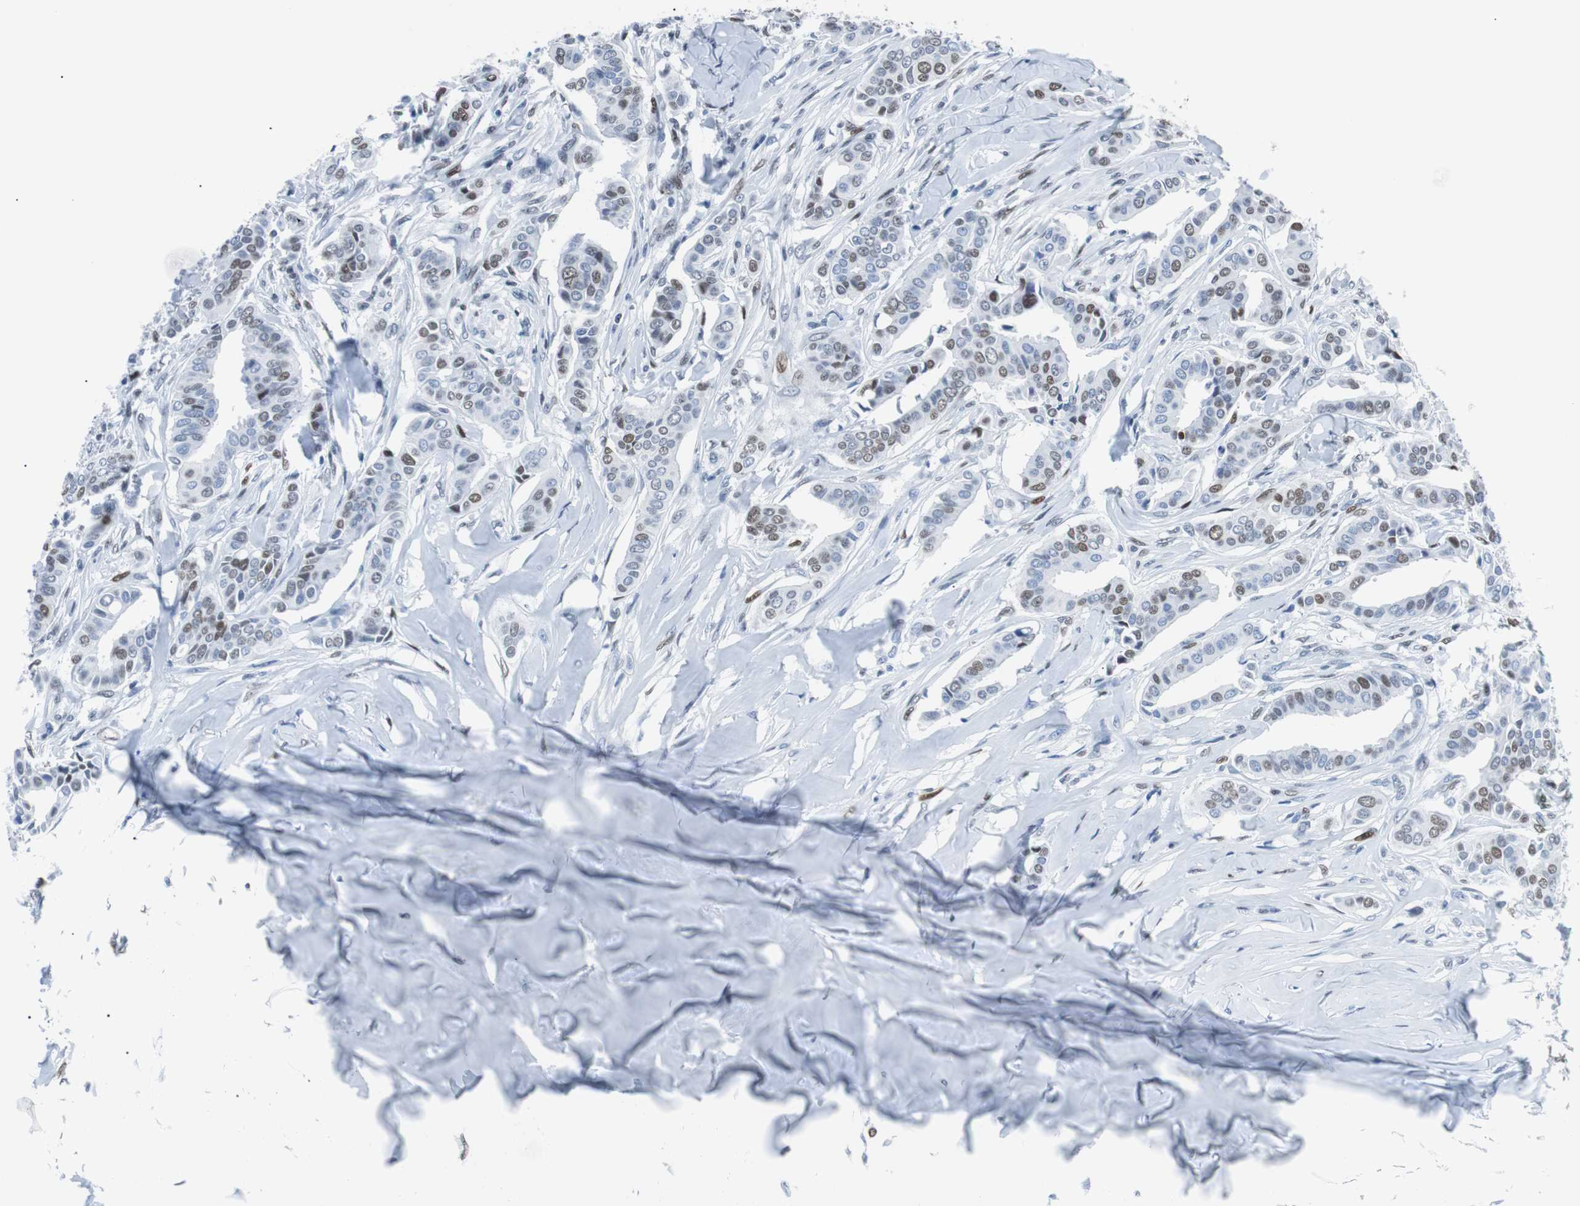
{"staining": {"intensity": "moderate", "quantity": "25%-75%", "location": "nuclear"}, "tissue": "head and neck cancer", "cell_type": "Tumor cells", "image_type": "cancer", "snomed": [{"axis": "morphology", "description": "Adenocarcinoma, NOS"}, {"axis": "topography", "description": "Salivary gland"}, {"axis": "topography", "description": "Head-Neck"}], "caption": "A photomicrograph of human head and neck cancer stained for a protein shows moderate nuclear brown staining in tumor cells. (DAB (3,3'-diaminobenzidine) IHC, brown staining for protein, blue staining for nuclei).", "gene": "JUN", "patient": {"sex": "female", "age": 59}}